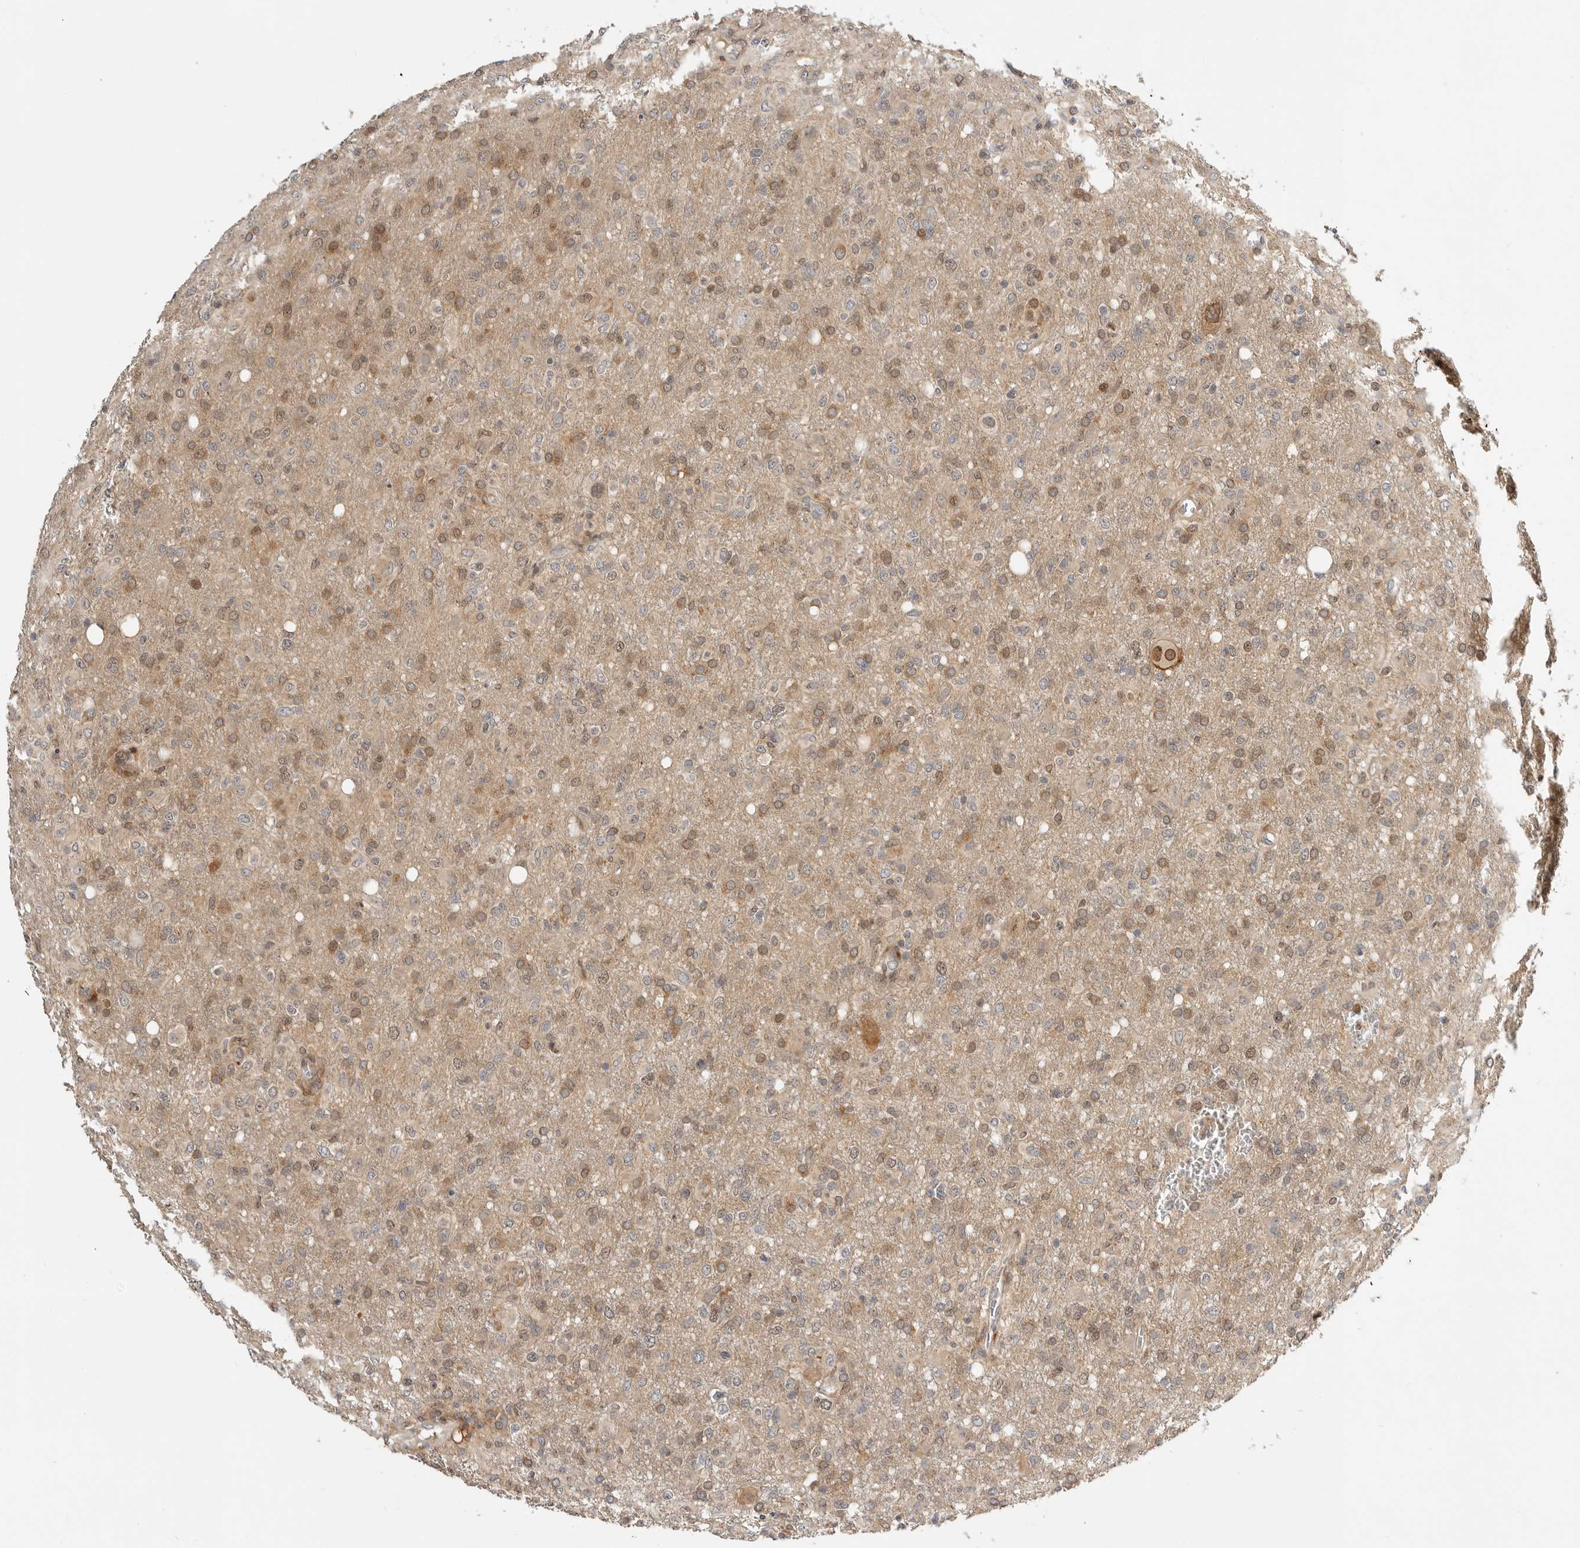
{"staining": {"intensity": "moderate", "quantity": "25%-75%", "location": "cytoplasmic/membranous"}, "tissue": "glioma", "cell_type": "Tumor cells", "image_type": "cancer", "snomed": [{"axis": "morphology", "description": "Glioma, malignant, High grade"}, {"axis": "topography", "description": "Brain"}], "caption": "Protein expression analysis of glioma reveals moderate cytoplasmic/membranous positivity in approximately 25%-75% of tumor cells.", "gene": "CSNK1G3", "patient": {"sex": "female", "age": 57}}